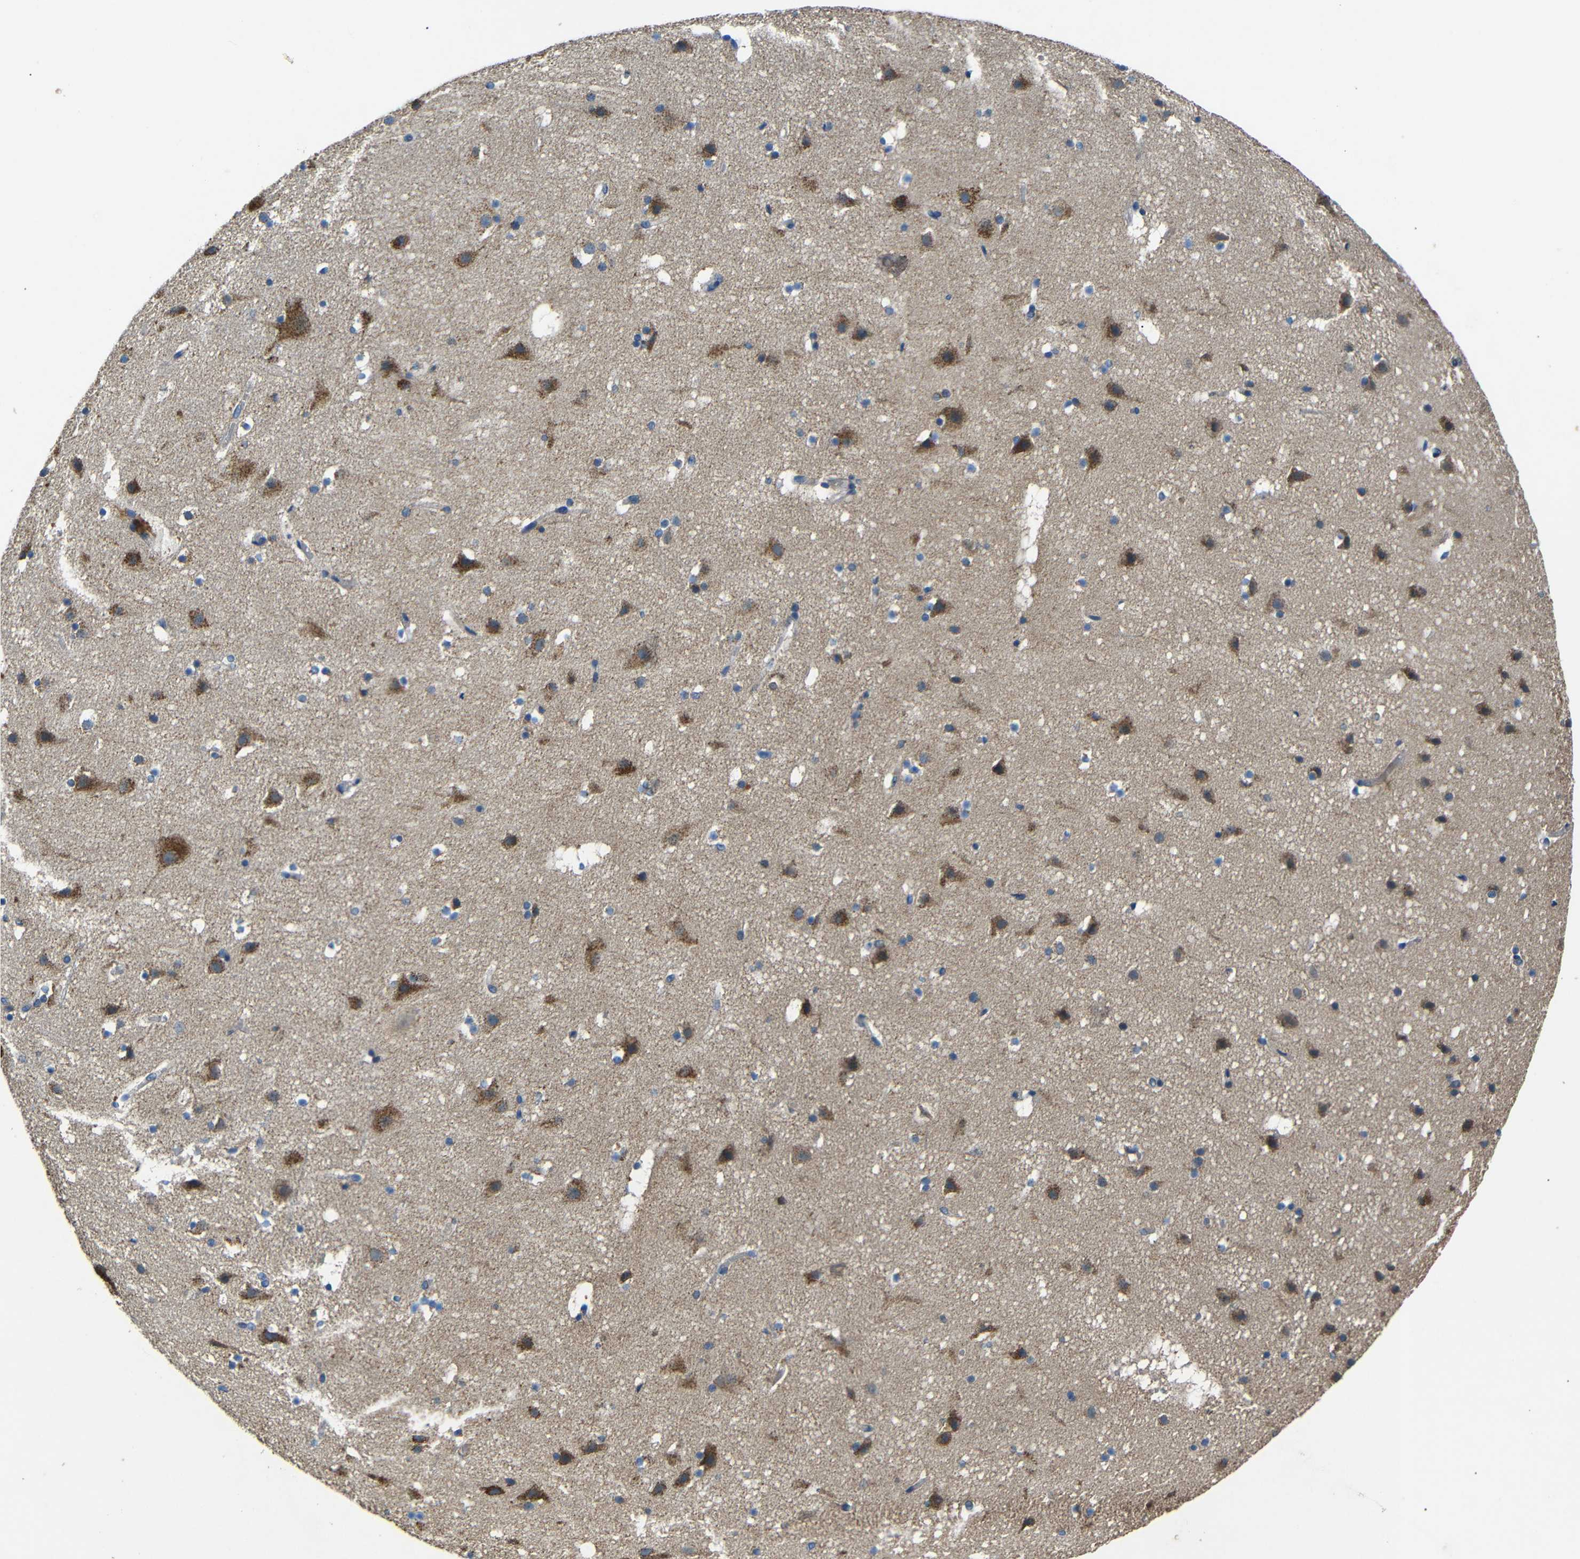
{"staining": {"intensity": "negative", "quantity": "none", "location": "none"}, "tissue": "cerebral cortex", "cell_type": "Endothelial cells", "image_type": "normal", "snomed": [{"axis": "morphology", "description": "Normal tissue, NOS"}, {"axis": "topography", "description": "Cerebral cortex"}], "caption": "Photomicrograph shows no significant protein positivity in endothelial cells of unremarkable cerebral cortex. (DAB immunohistochemistry (IHC), high magnification).", "gene": "NETO2", "patient": {"sex": "male", "age": 45}}